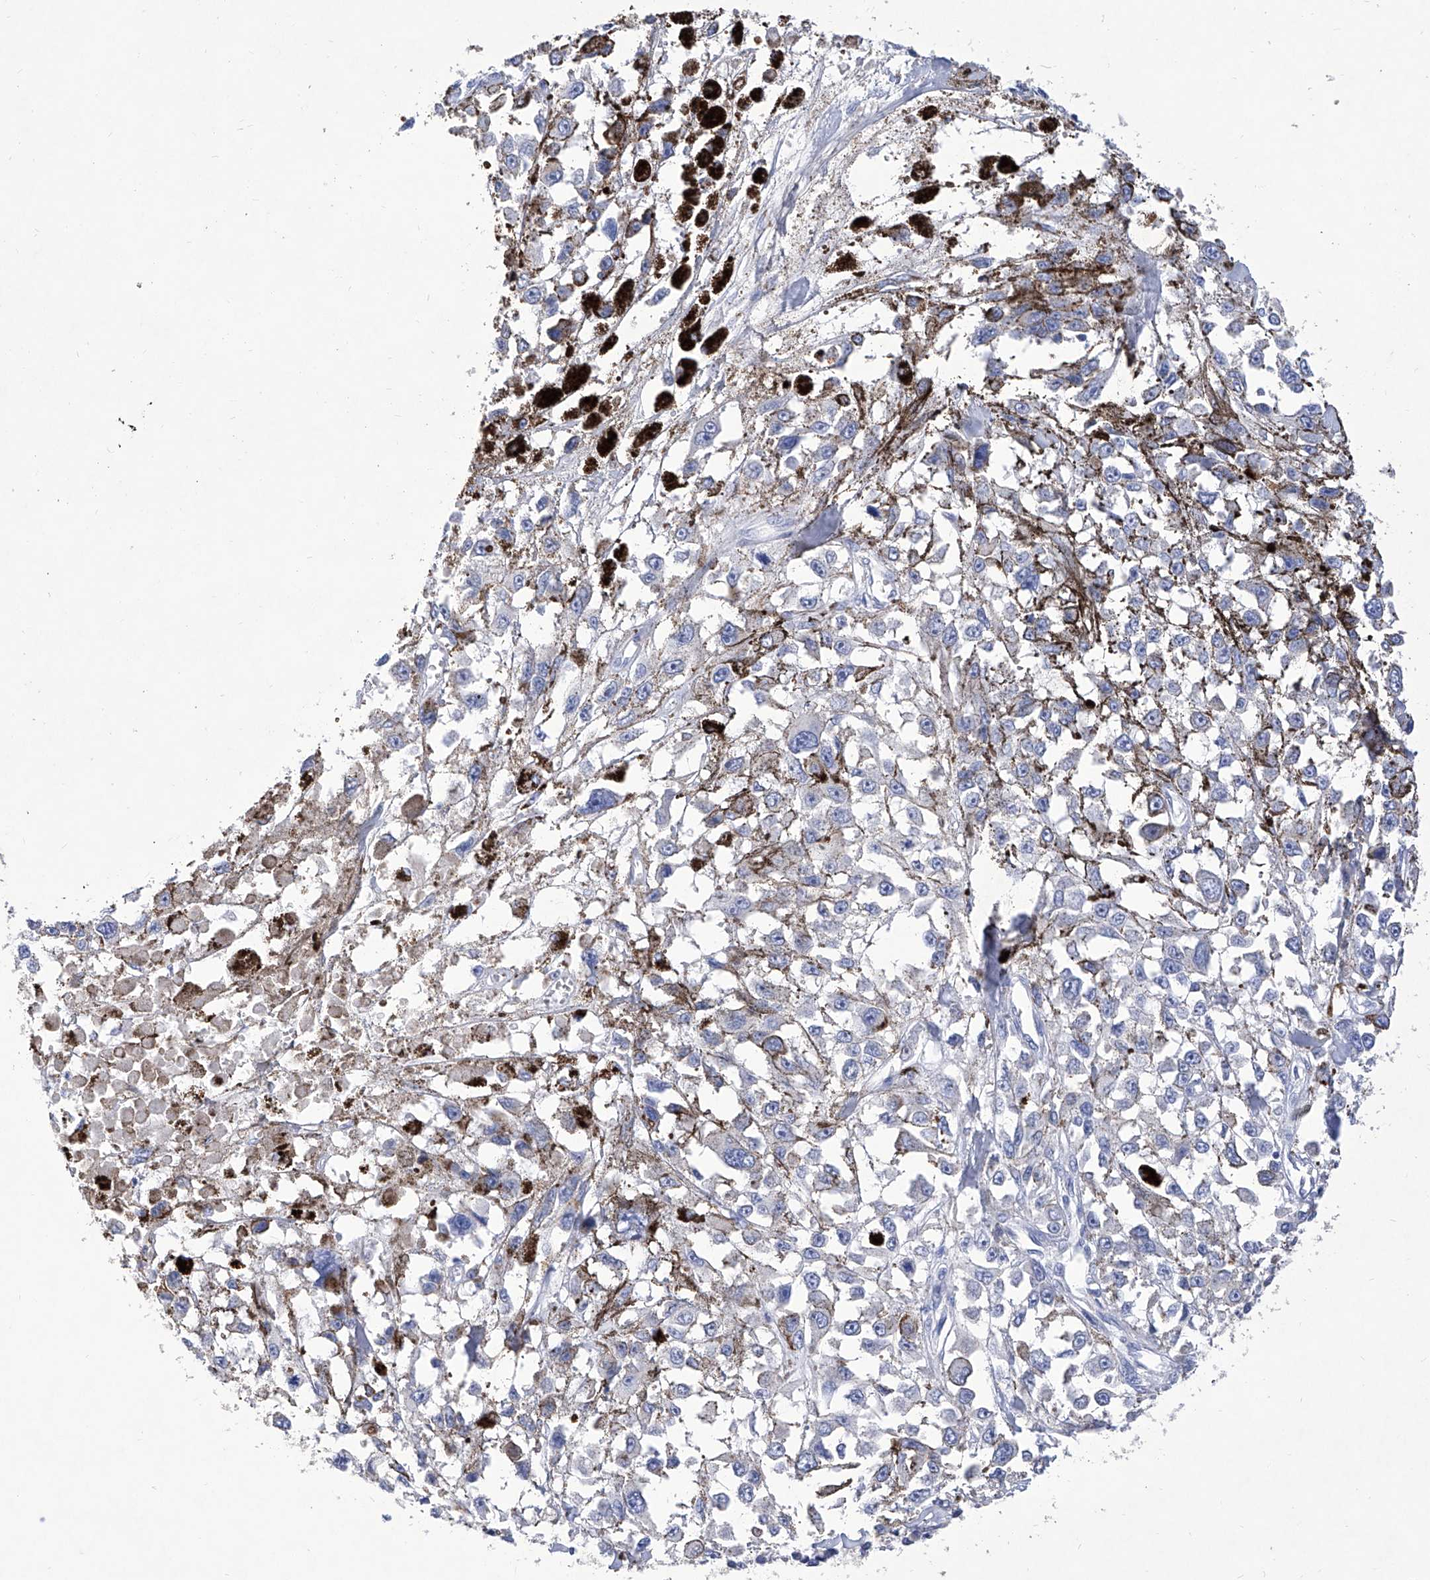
{"staining": {"intensity": "negative", "quantity": "none", "location": "none"}, "tissue": "melanoma", "cell_type": "Tumor cells", "image_type": "cancer", "snomed": [{"axis": "morphology", "description": "Malignant melanoma, Metastatic site"}, {"axis": "topography", "description": "Lymph node"}], "caption": "Immunohistochemical staining of human malignant melanoma (metastatic site) displays no significant positivity in tumor cells. Brightfield microscopy of immunohistochemistry (IHC) stained with DAB (brown) and hematoxylin (blue), captured at high magnification.", "gene": "IFNL2", "patient": {"sex": "male", "age": 59}}